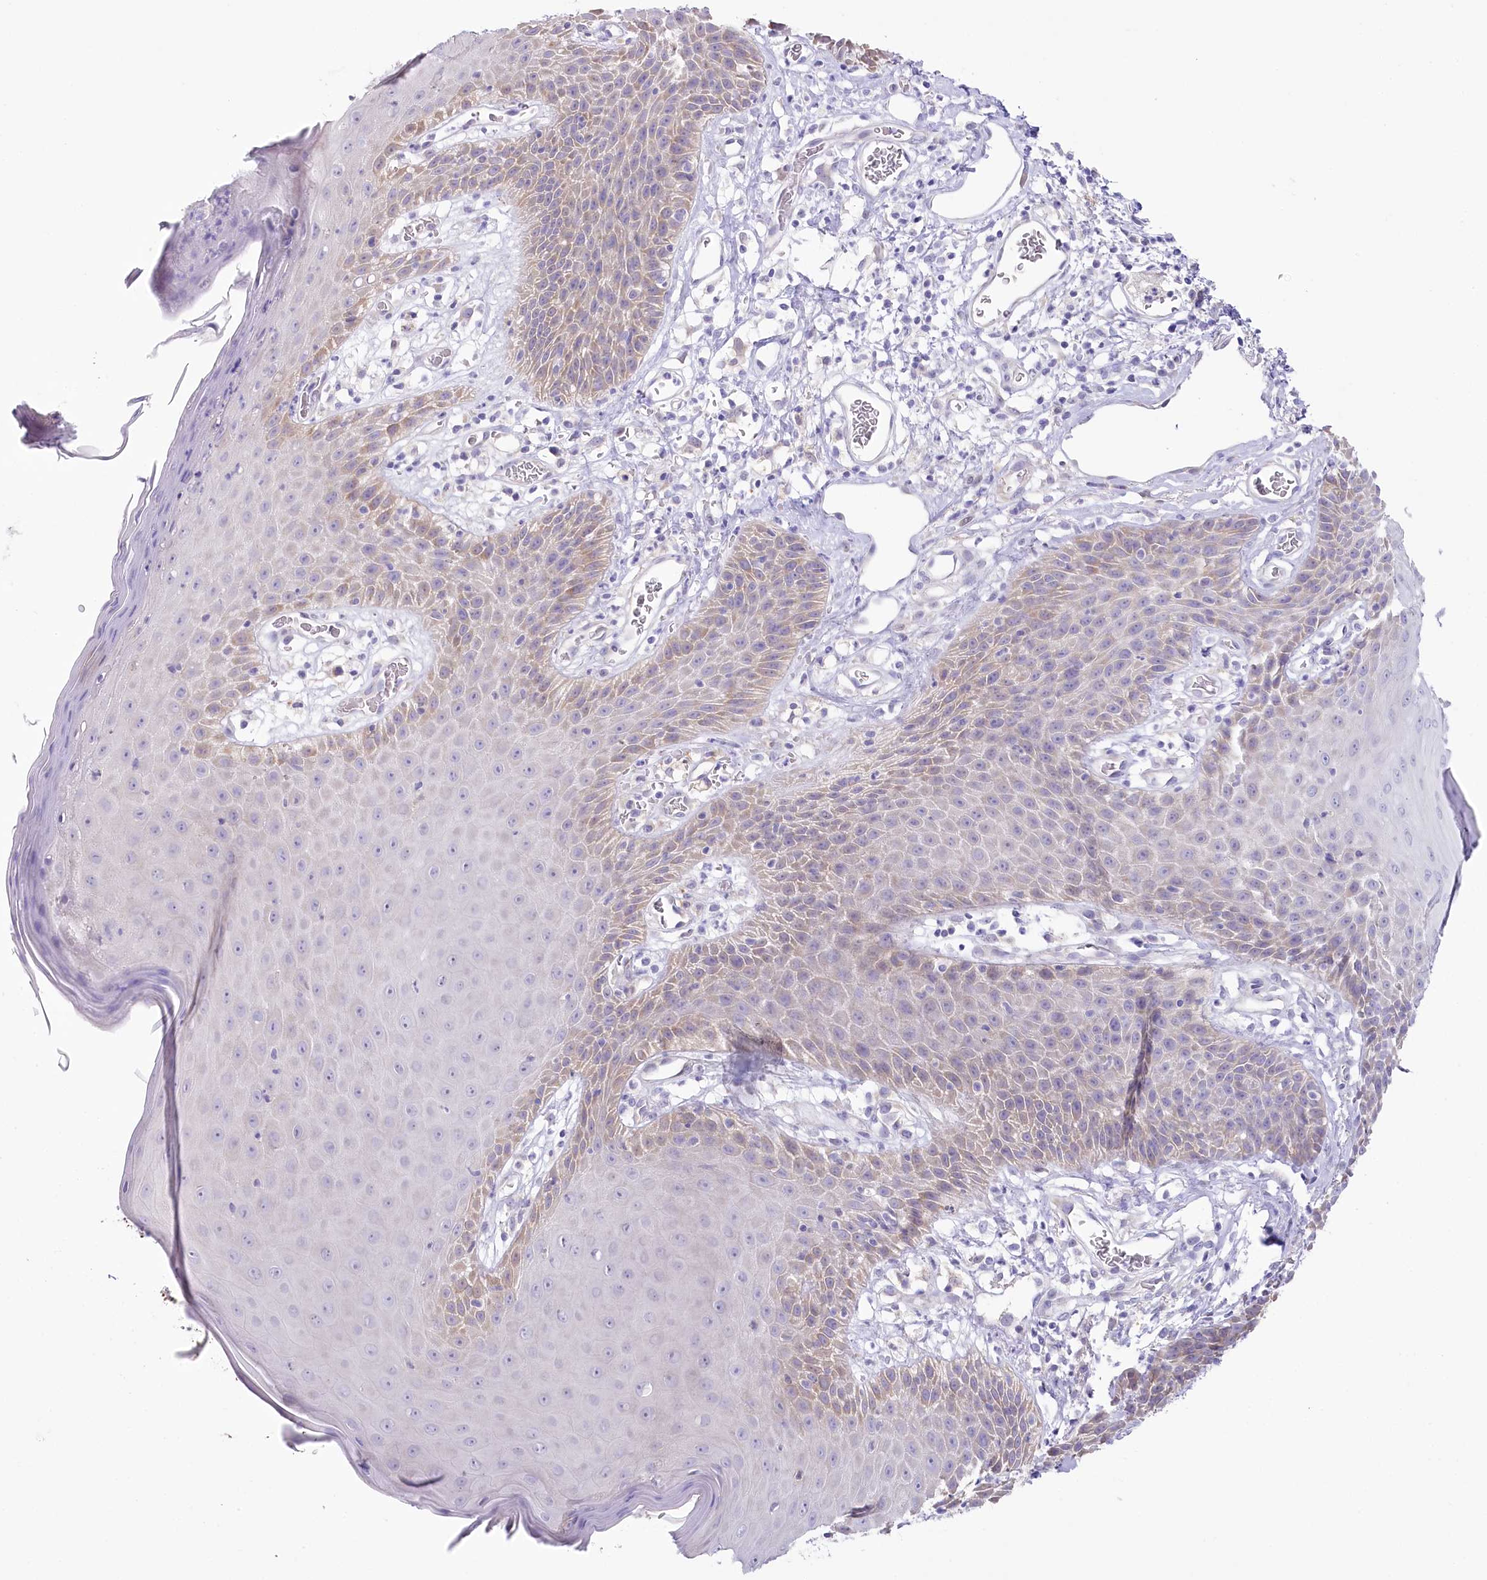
{"staining": {"intensity": "moderate", "quantity": "25%-75%", "location": "cytoplasmic/membranous"}, "tissue": "skin", "cell_type": "Epidermal cells", "image_type": "normal", "snomed": [{"axis": "morphology", "description": "Normal tissue, NOS"}, {"axis": "topography", "description": "Vulva"}], "caption": "Skin stained with a brown dye reveals moderate cytoplasmic/membranous positive positivity in about 25%-75% of epidermal cells.", "gene": "MYOZ1", "patient": {"sex": "female", "age": 68}}